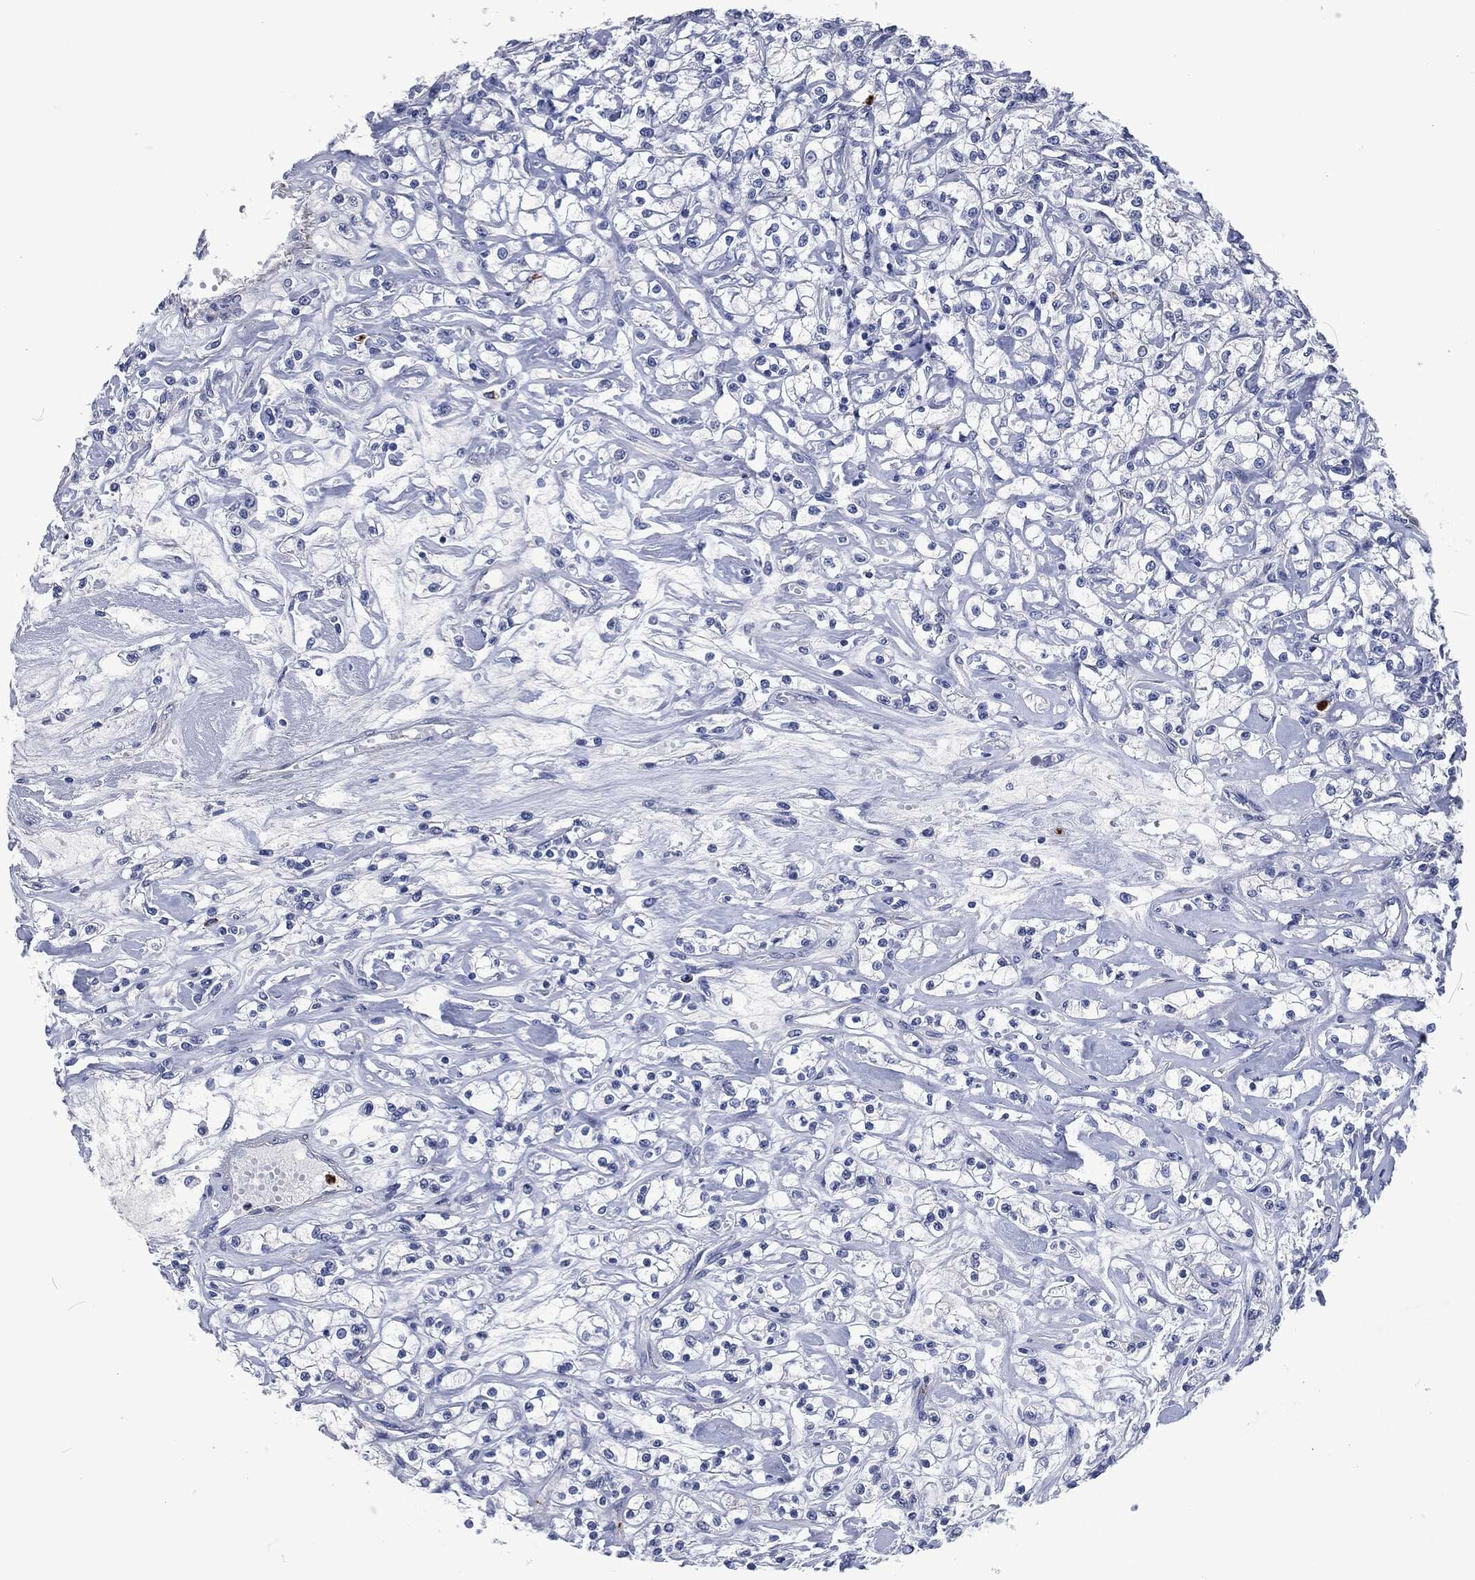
{"staining": {"intensity": "negative", "quantity": "none", "location": "none"}, "tissue": "renal cancer", "cell_type": "Tumor cells", "image_type": "cancer", "snomed": [{"axis": "morphology", "description": "Adenocarcinoma, NOS"}, {"axis": "topography", "description": "Kidney"}], "caption": "An immunohistochemistry image of adenocarcinoma (renal) is shown. There is no staining in tumor cells of adenocarcinoma (renal).", "gene": "MPO", "patient": {"sex": "female", "age": 59}}